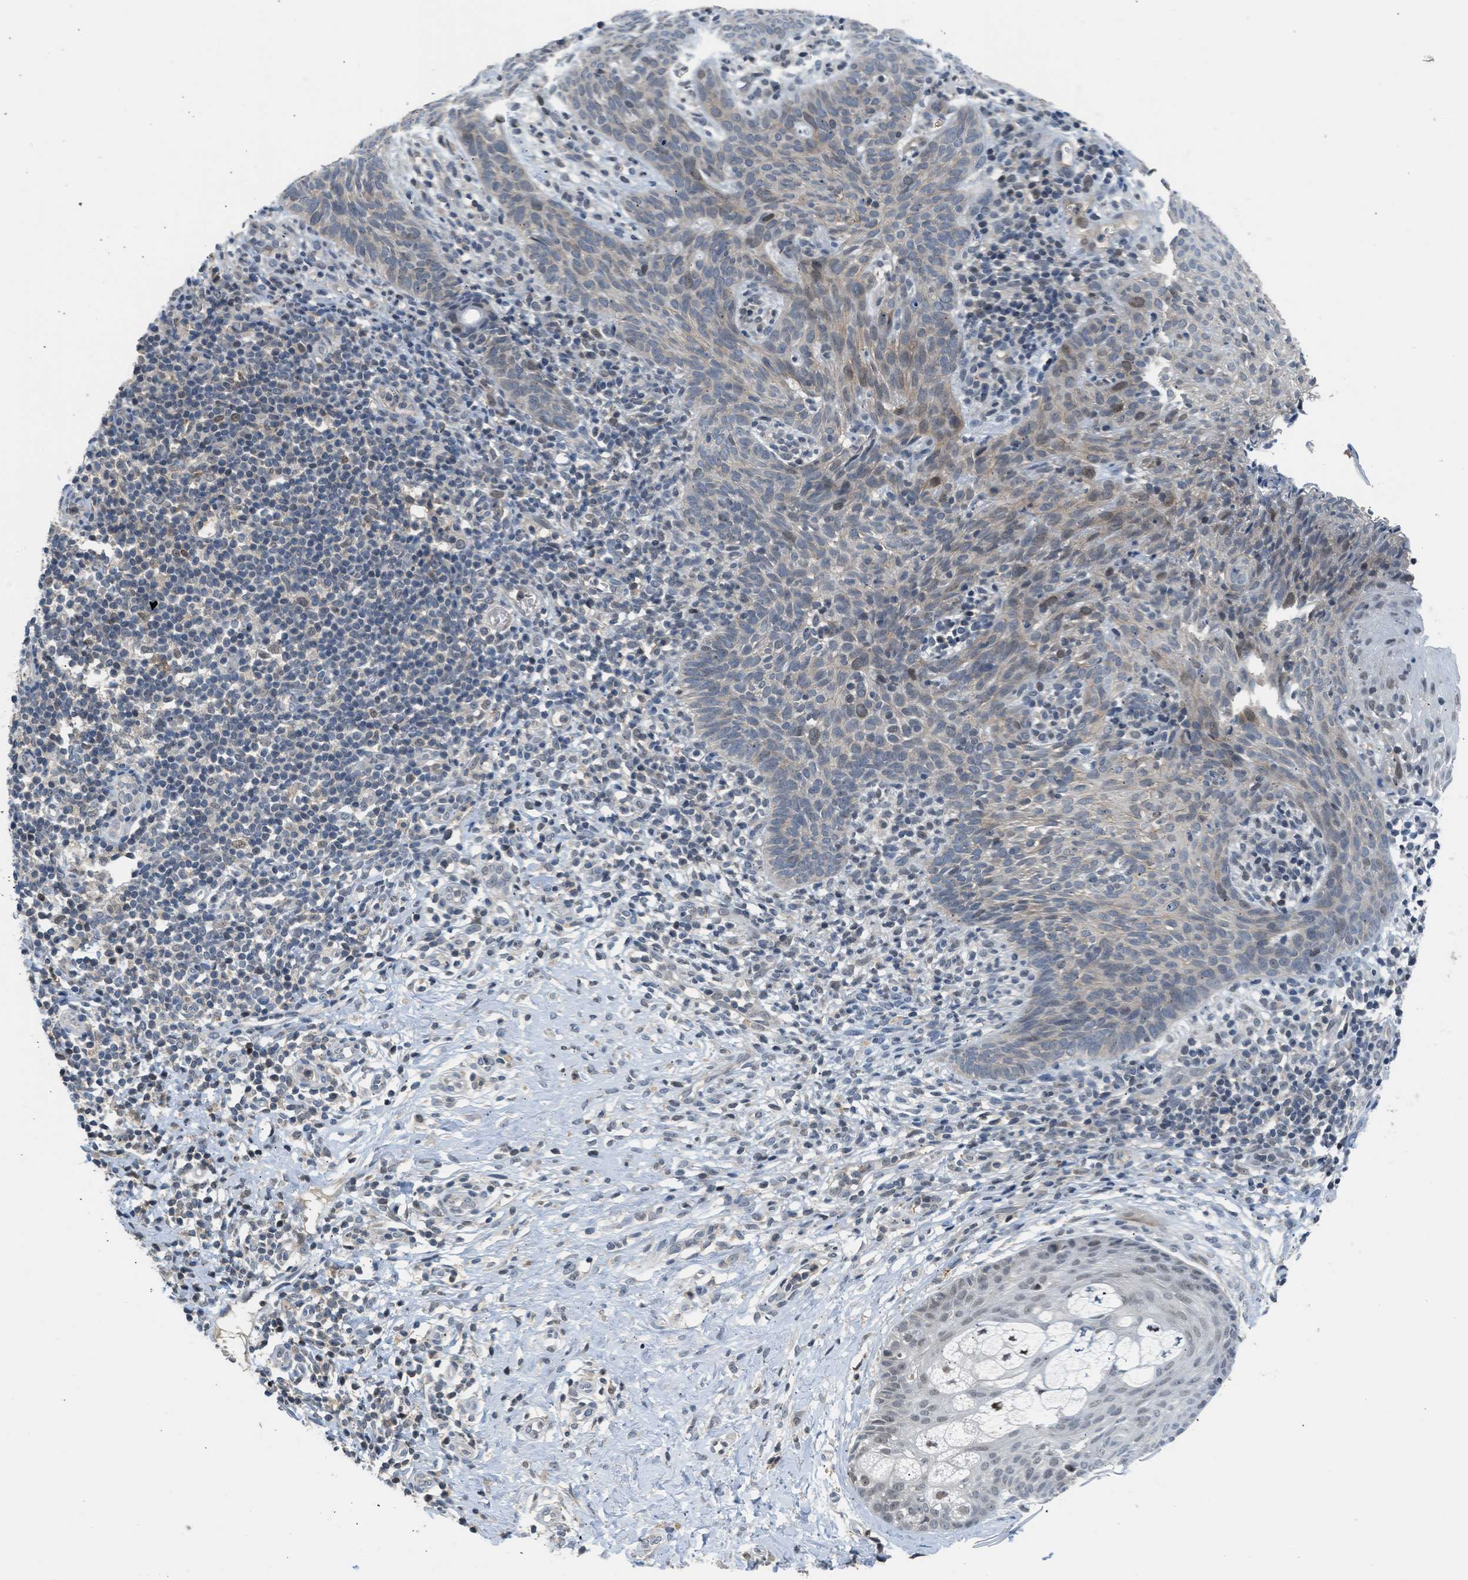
{"staining": {"intensity": "weak", "quantity": "25%-75%", "location": "cytoplasmic/membranous,nuclear"}, "tissue": "skin cancer", "cell_type": "Tumor cells", "image_type": "cancer", "snomed": [{"axis": "morphology", "description": "Basal cell carcinoma"}, {"axis": "topography", "description": "Skin"}], "caption": "Human skin cancer (basal cell carcinoma) stained for a protein (brown) reveals weak cytoplasmic/membranous and nuclear positive expression in approximately 25%-75% of tumor cells.", "gene": "TTBK2", "patient": {"sex": "male", "age": 60}}